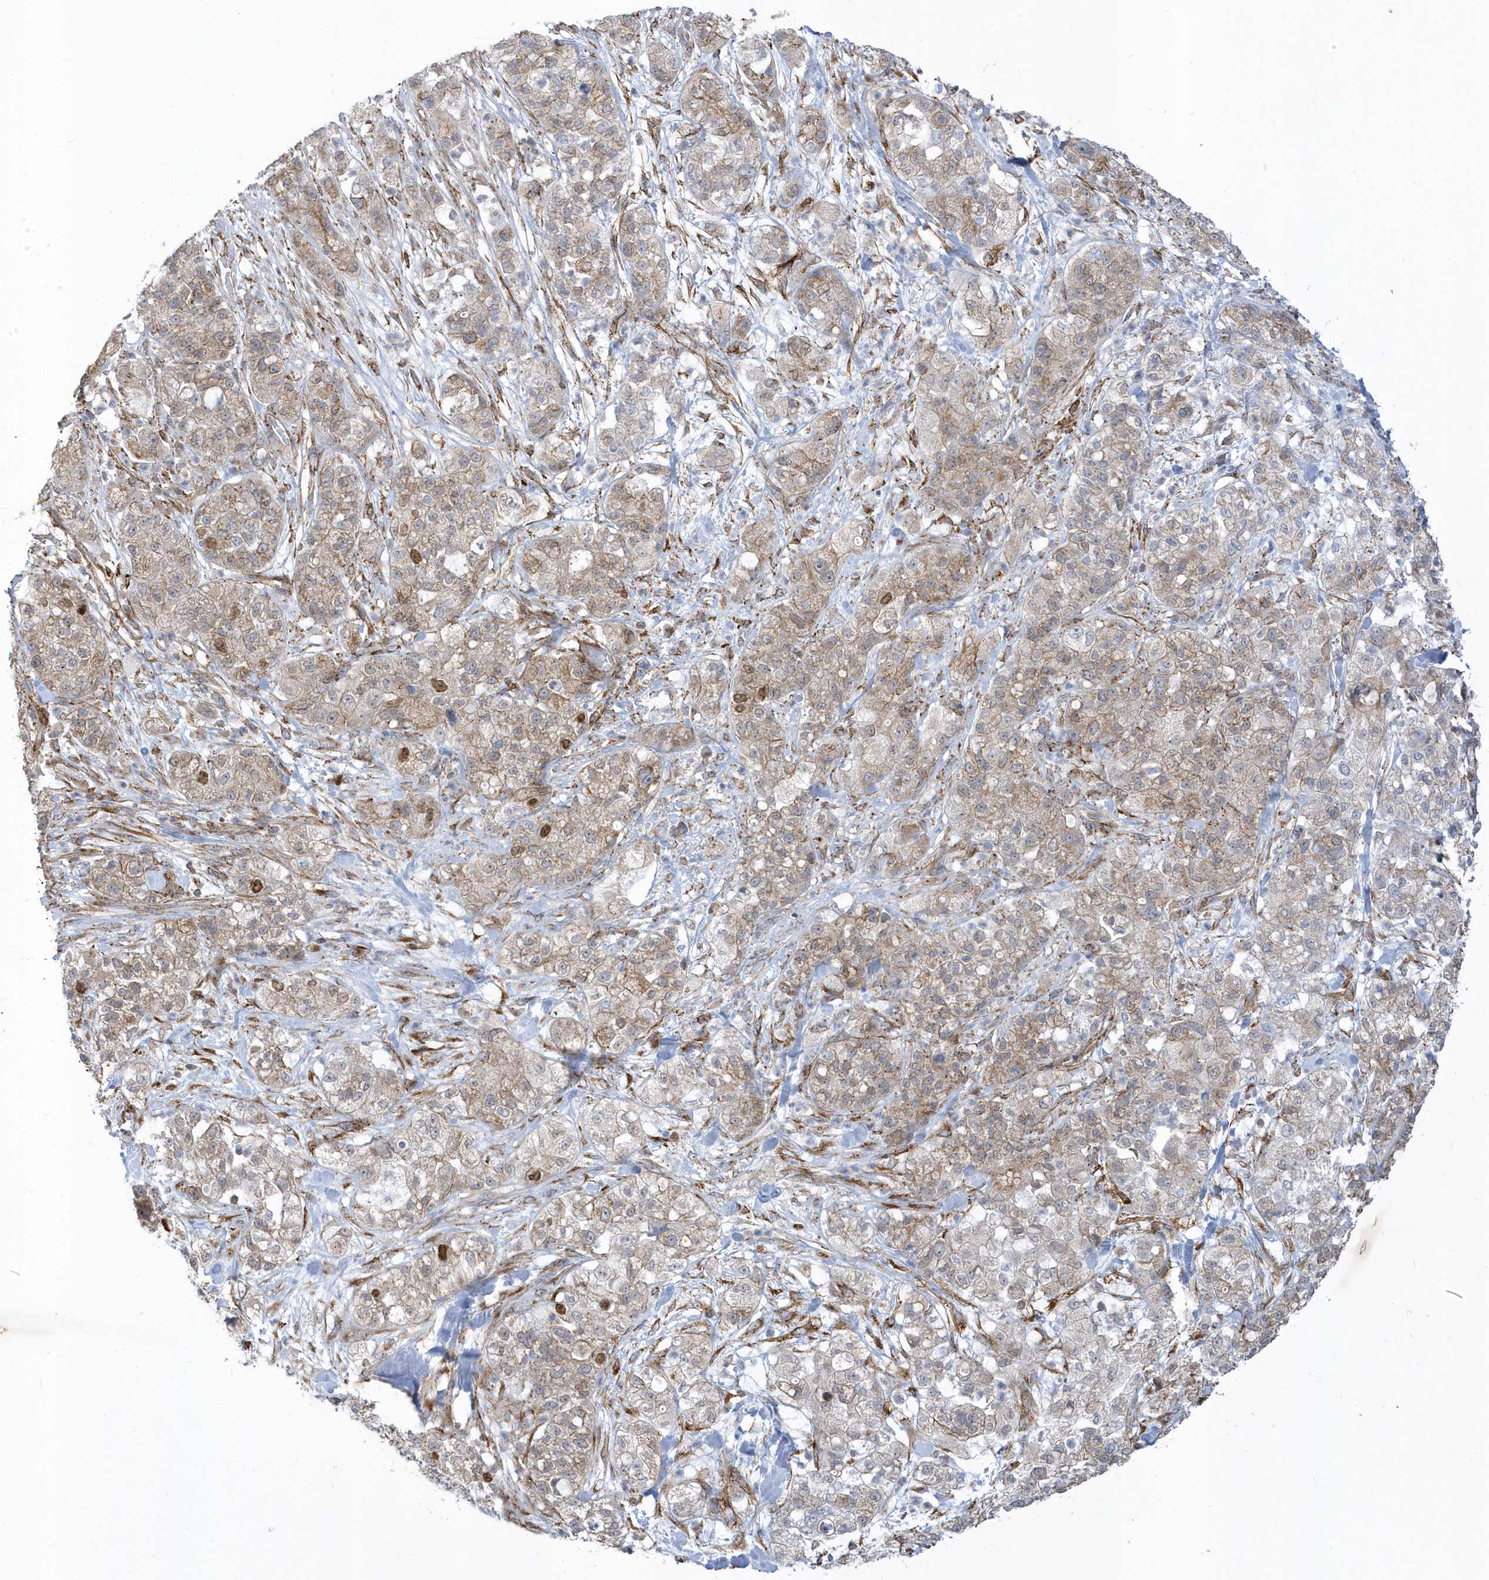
{"staining": {"intensity": "moderate", "quantity": "<25%", "location": "cytoplasmic/membranous,nuclear"}, "tissue": "pancreatic cancer", "cell_type": "Tumor cells", "image_type": "cancer", "snomed": [{"axis": "morphology", "description": "Adenocarcinoma, NOS"}, {"axis": "topography", "description": "Pancreas"}], "caption": "Human pancreatic cancer stained for a protein (brown) demonstrates moderate cytoplasmic/membranous and nuclear positive staining in about <25% of tumor cells.", "gene": "HRH4", "patient": {"sex": "female", "age": 78}}